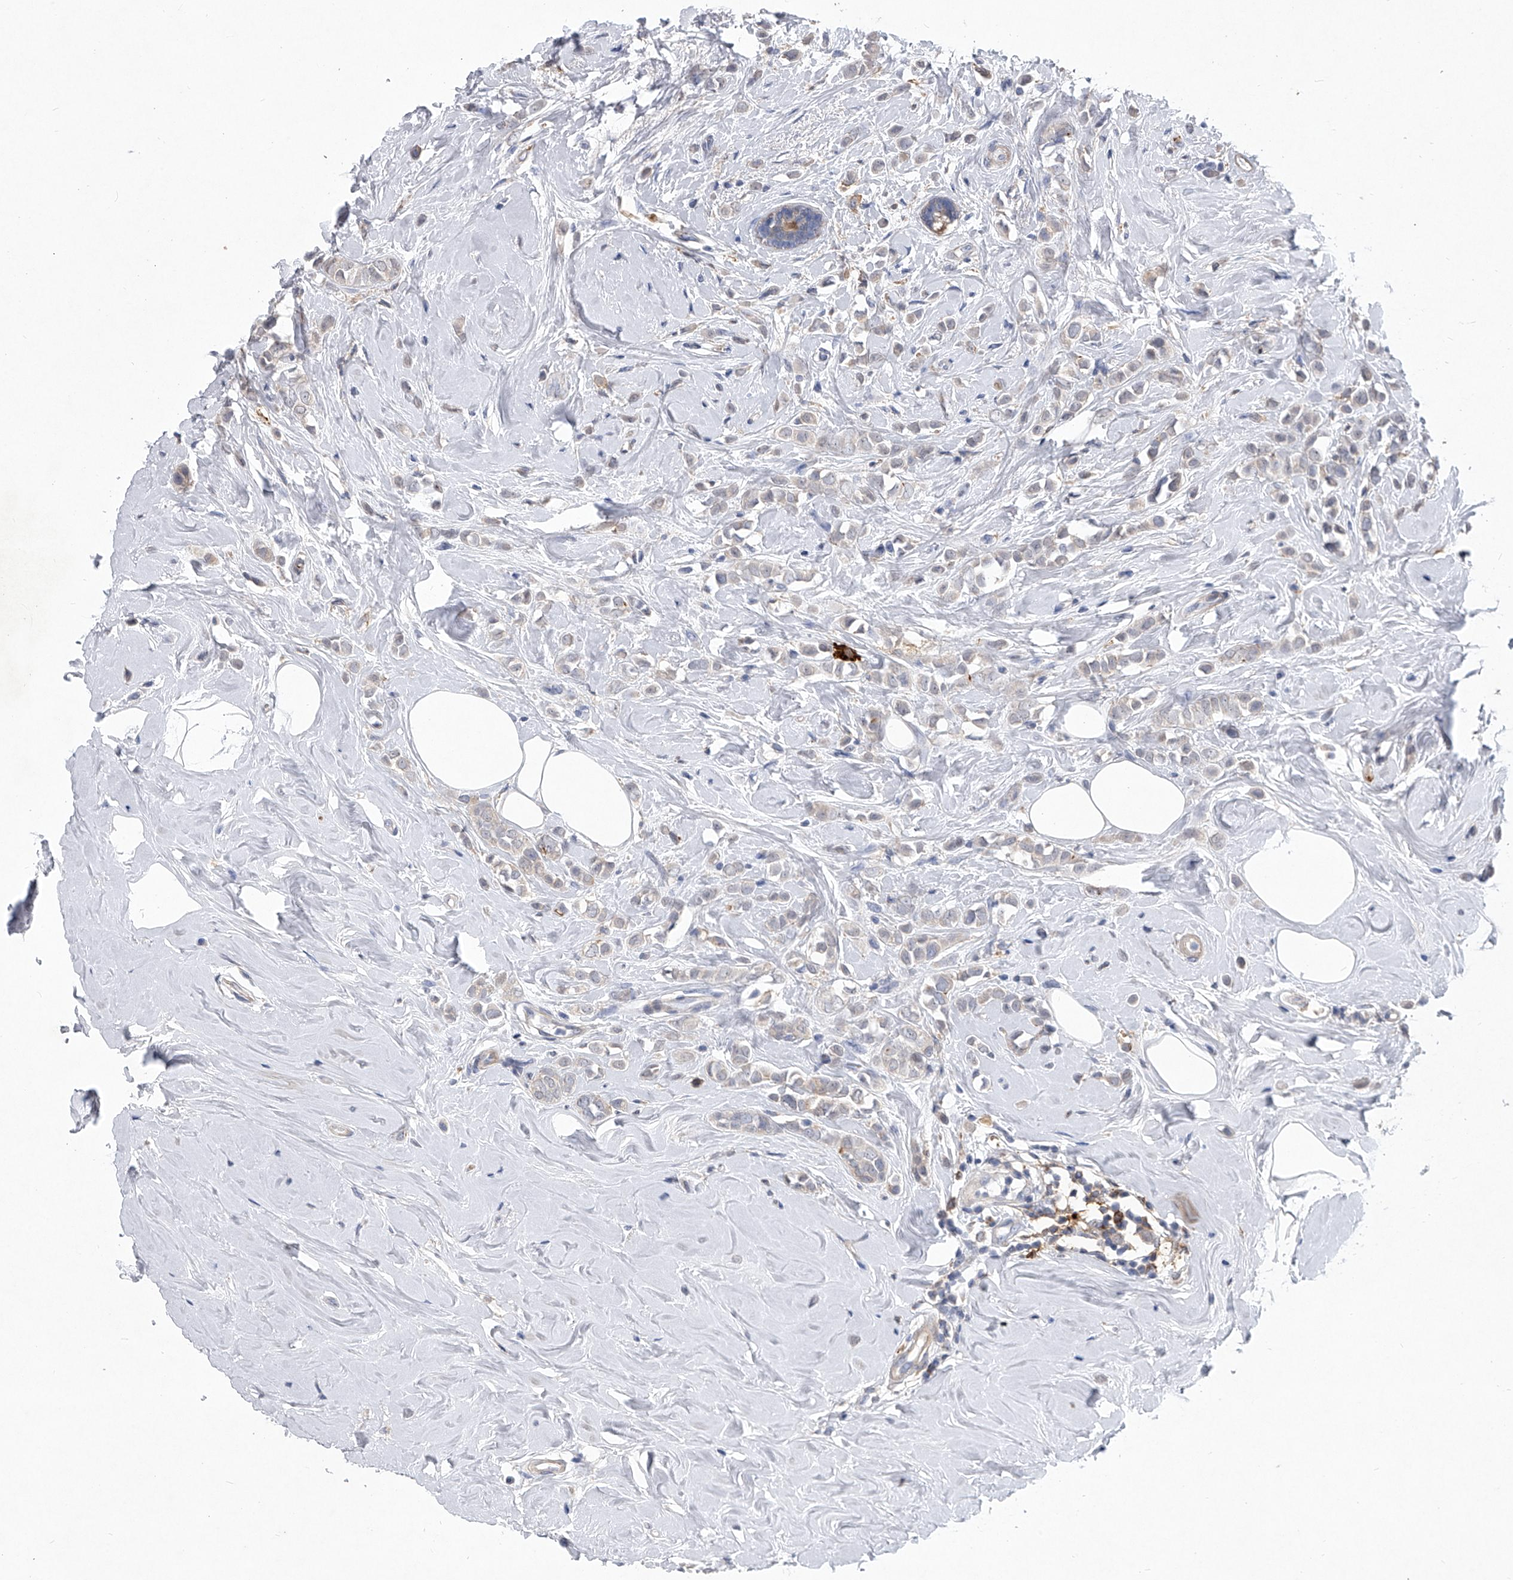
{"staining": {"intensity": "negative", "quantity": "none", "location": "none"}, "tissue": "breast cancer", "cell_type": "Tumor cells", "image_type": "cancer", "snomed": [{"axis": "morphology", "description": "Lobular carcinoma"}, {"axis": "topography", "description": "Breast"}], "caption": "A photomicrograph of human breast lobular carcinoma is negative for staining in tumor cells.", "gene": "MINDY4", "patient": {"sex": "female", "age": 47}}